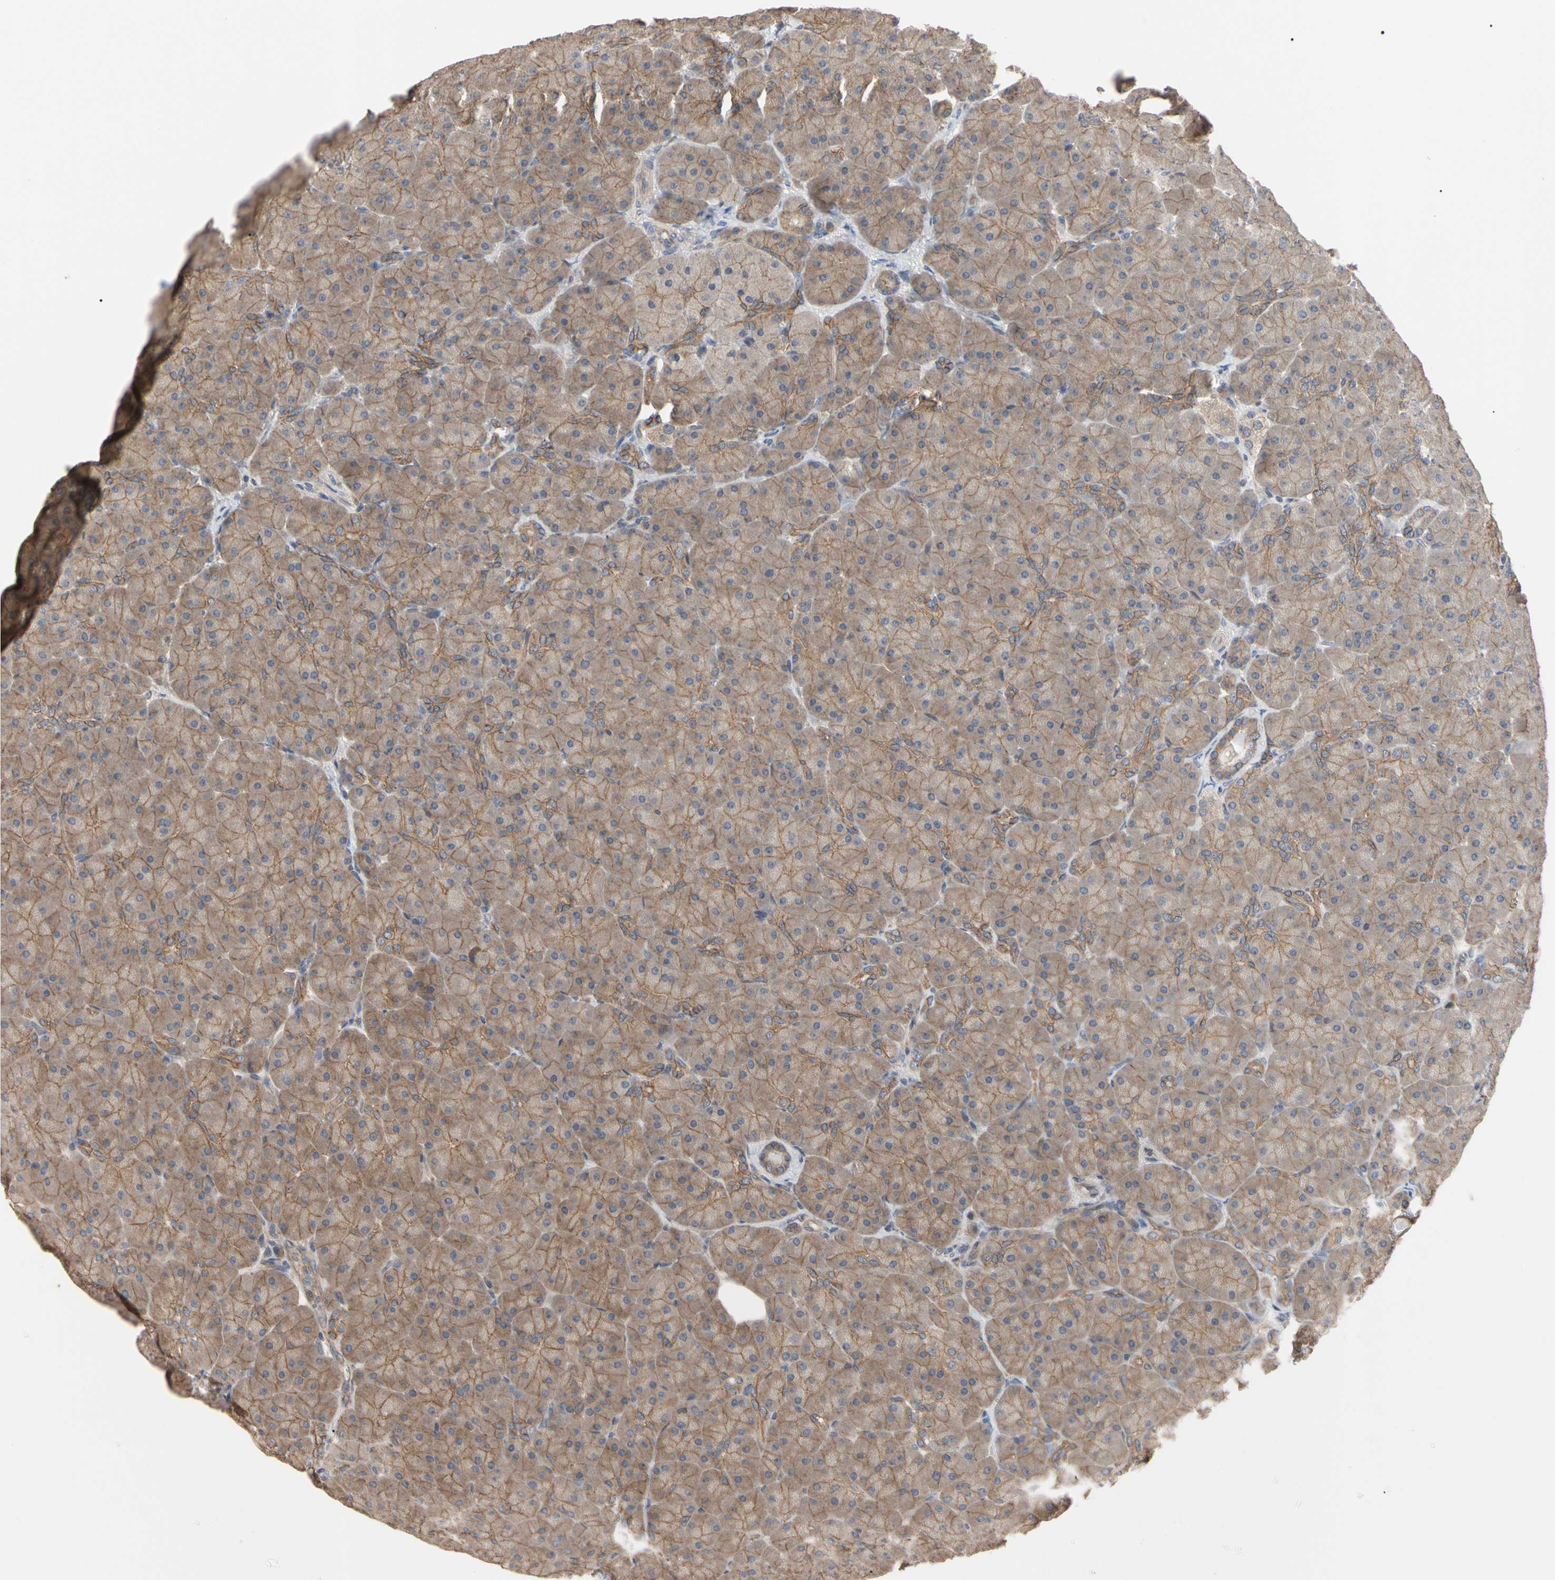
{"staining": {"intensity": "moderate", "quantity": ">75%", "location": "cytoplasmic/membranous"}, "tissue": "pancreas", "cell_type": "Exocrine glandular cells", "image_type": "normal", "snomed": [{"axis": "morphology", "description": "Normal tissue, NOS"}, {"axis": "topography", "description": "Pancreas"}], "caption": "Protein staining by immunohistochemistry exhibits moderate cytoplasmic/membranous positivity in about >75% of exocrine glandular cells in unremarkable pancreas.", "gene": "DPP8", "patient": {"sex": "male", "age": 66}}